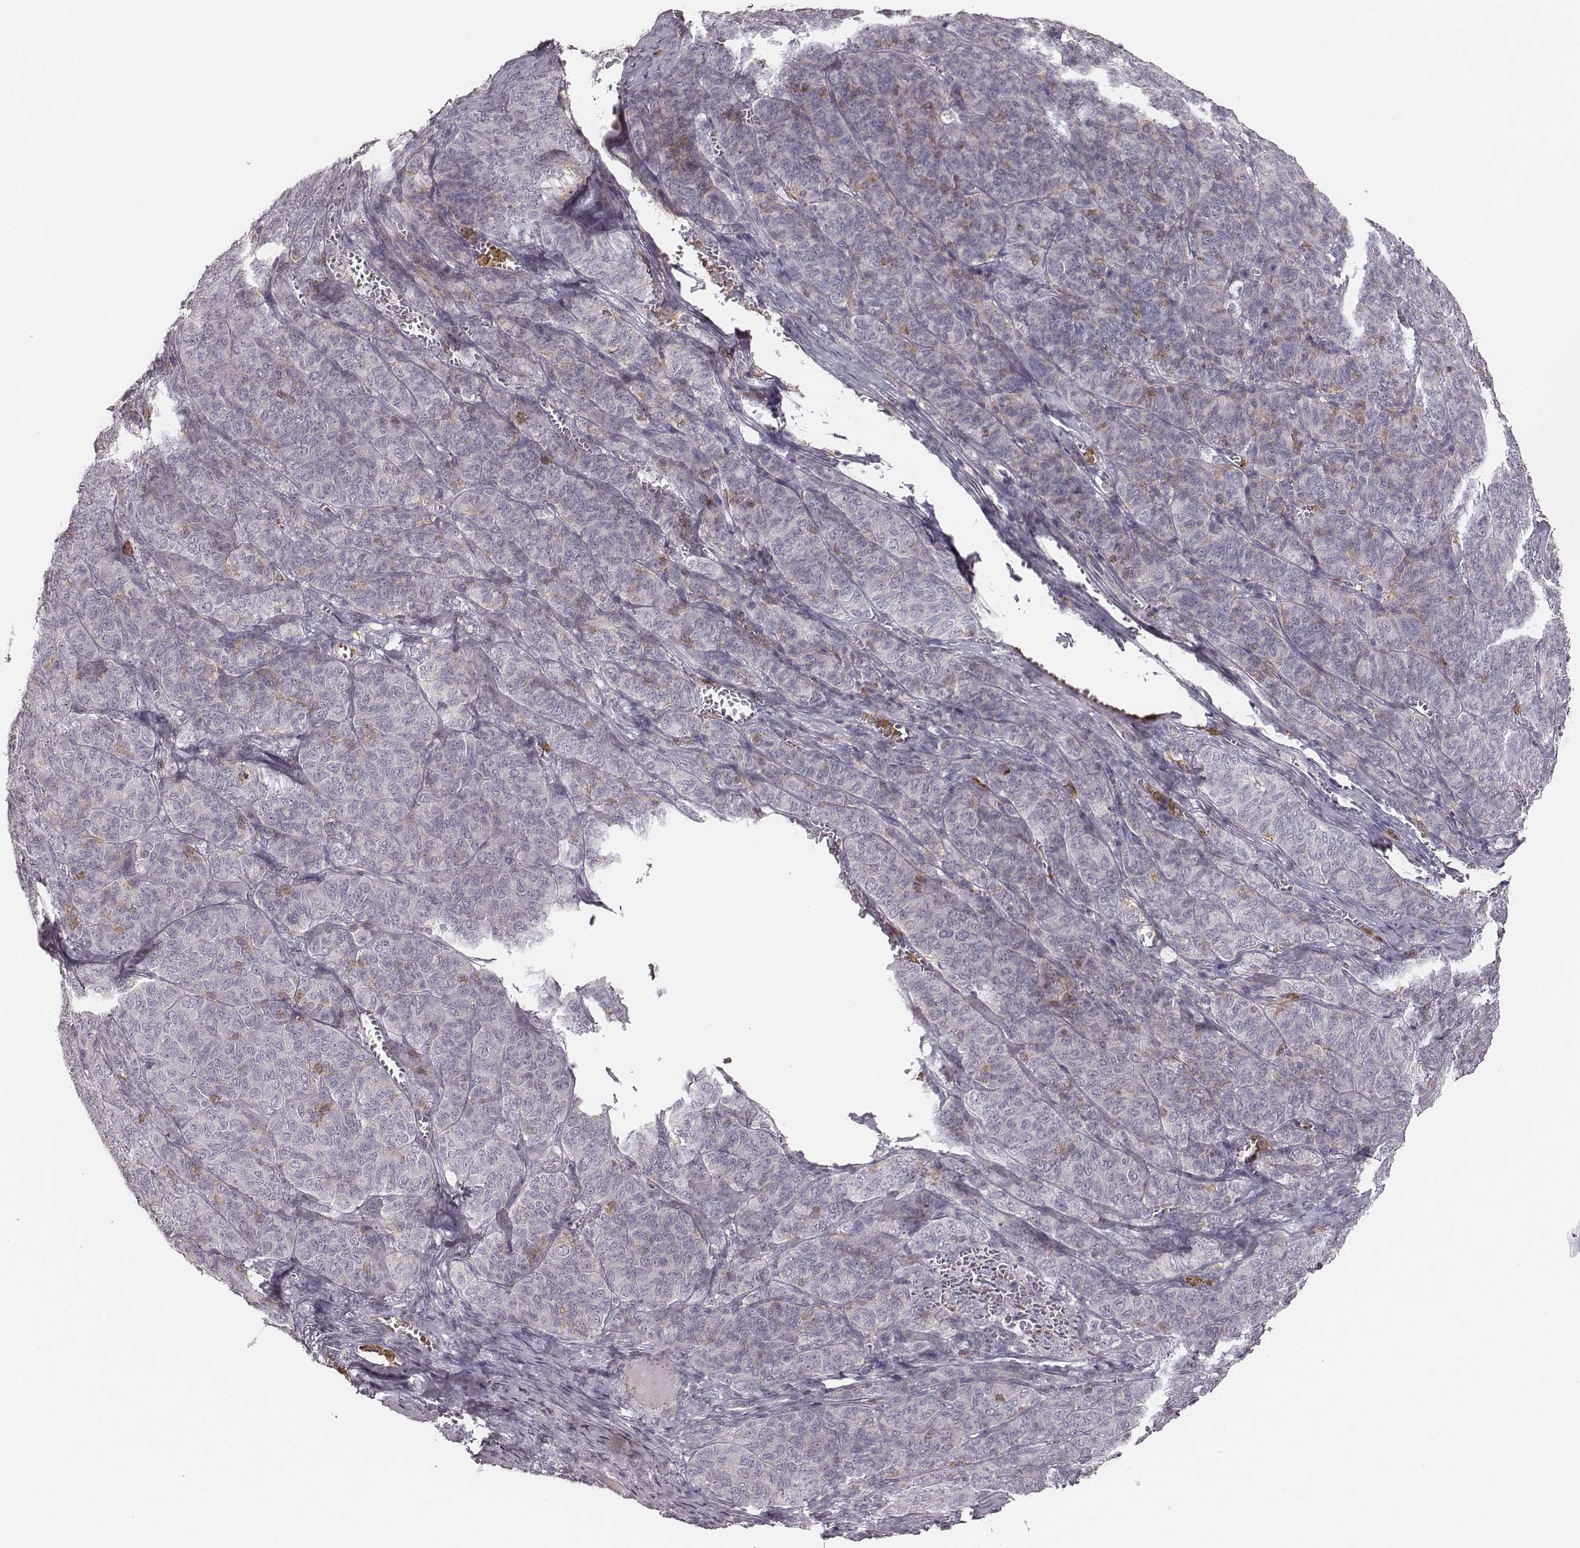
{"staining": {"intensity": "negative", "quantity": "none", "location": "none"}, "tissue": "ovarian cancer", "cell_type": "Tumor cells", "image_type": "cancer", "snomed": [{"axis": "morphology", "description": "Carcinoma, endometroid"}, {"axis": "topography", "description": "Ovary"}], "caption": "This is a micrograph of immunohistochemistry staining of ovarian cancer, which shows no positivity in tumor cells. (IHC, brightfield microscopy, high magnification).", "gene": "ZYX", "patient": {"sex": "female", "age": 80}}